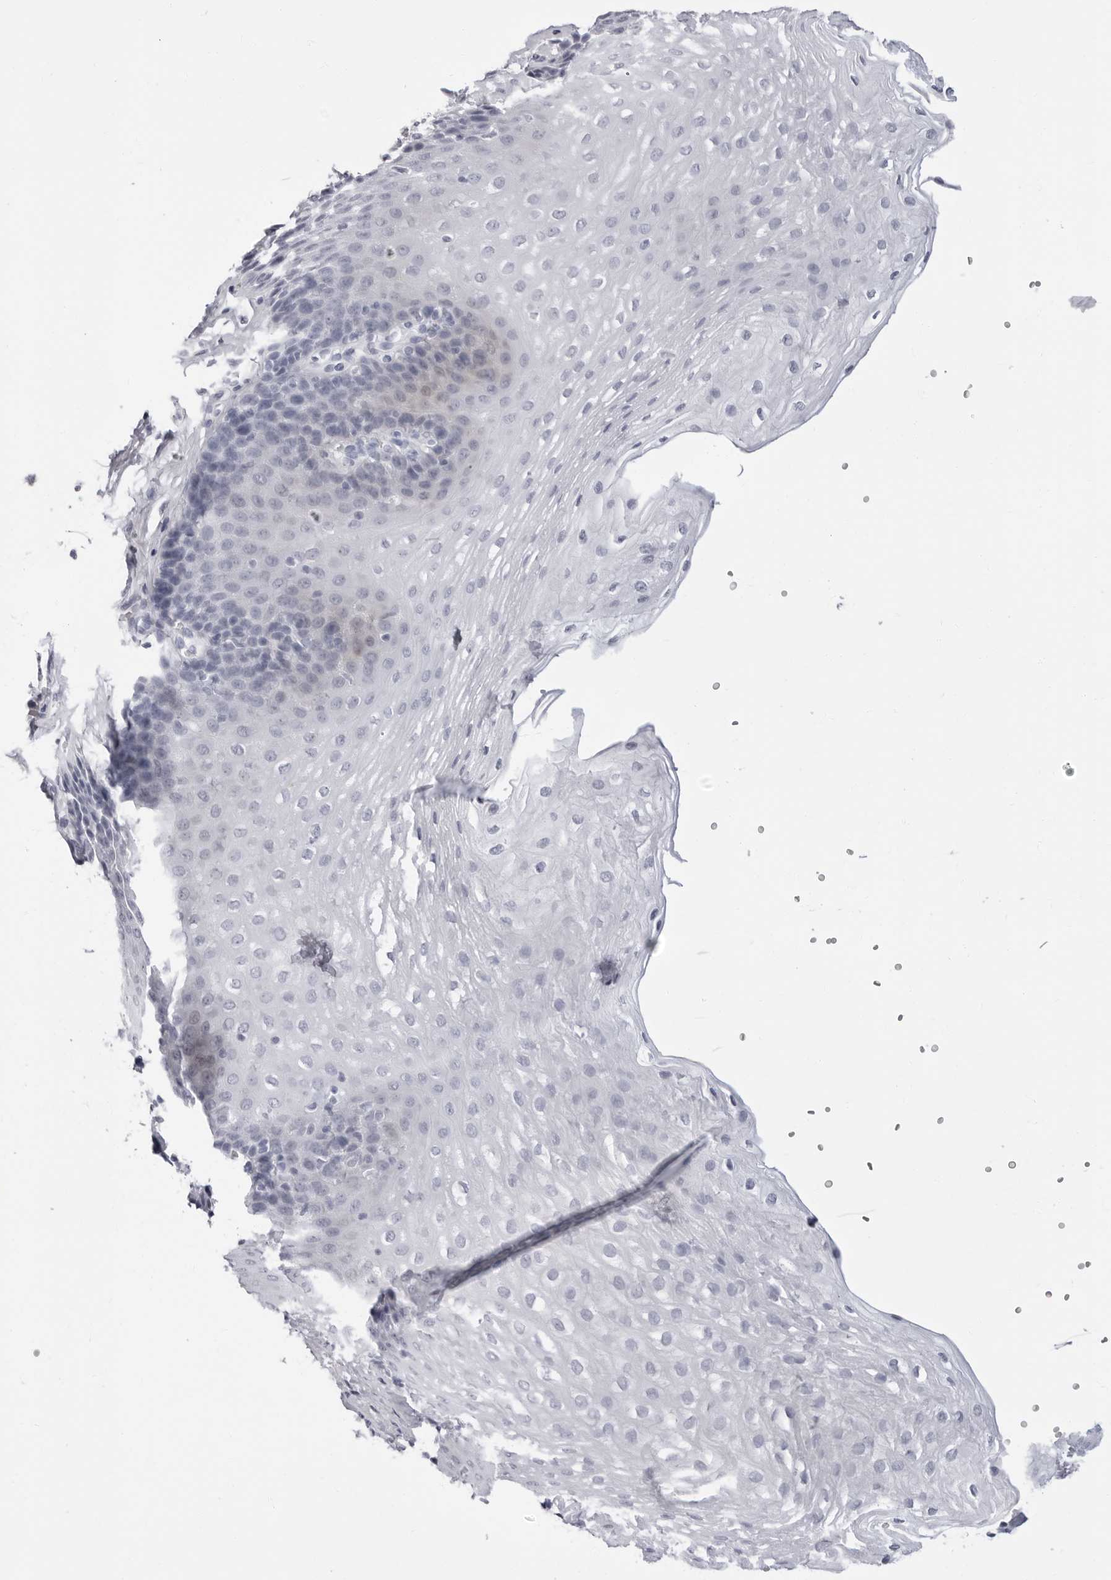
{"staining": {"intensity": "negative", "quantity": "none", "location": "none"}, "tissue": "esophagus", "cell_type": "Squamous epithelial cells", "image_type": "normal", "snomed": [{"axis": "morphology", "description": "Normal tissue, NOS"}, {"axis": "topography", "description": "Esophagus"}], "caption": "The immunohistochemistry micrograph has no significant positivity in squamous epithelial cells of esophagus.", "gene": "ERICH3", "patient": {"sex": "female", "age": 66}}